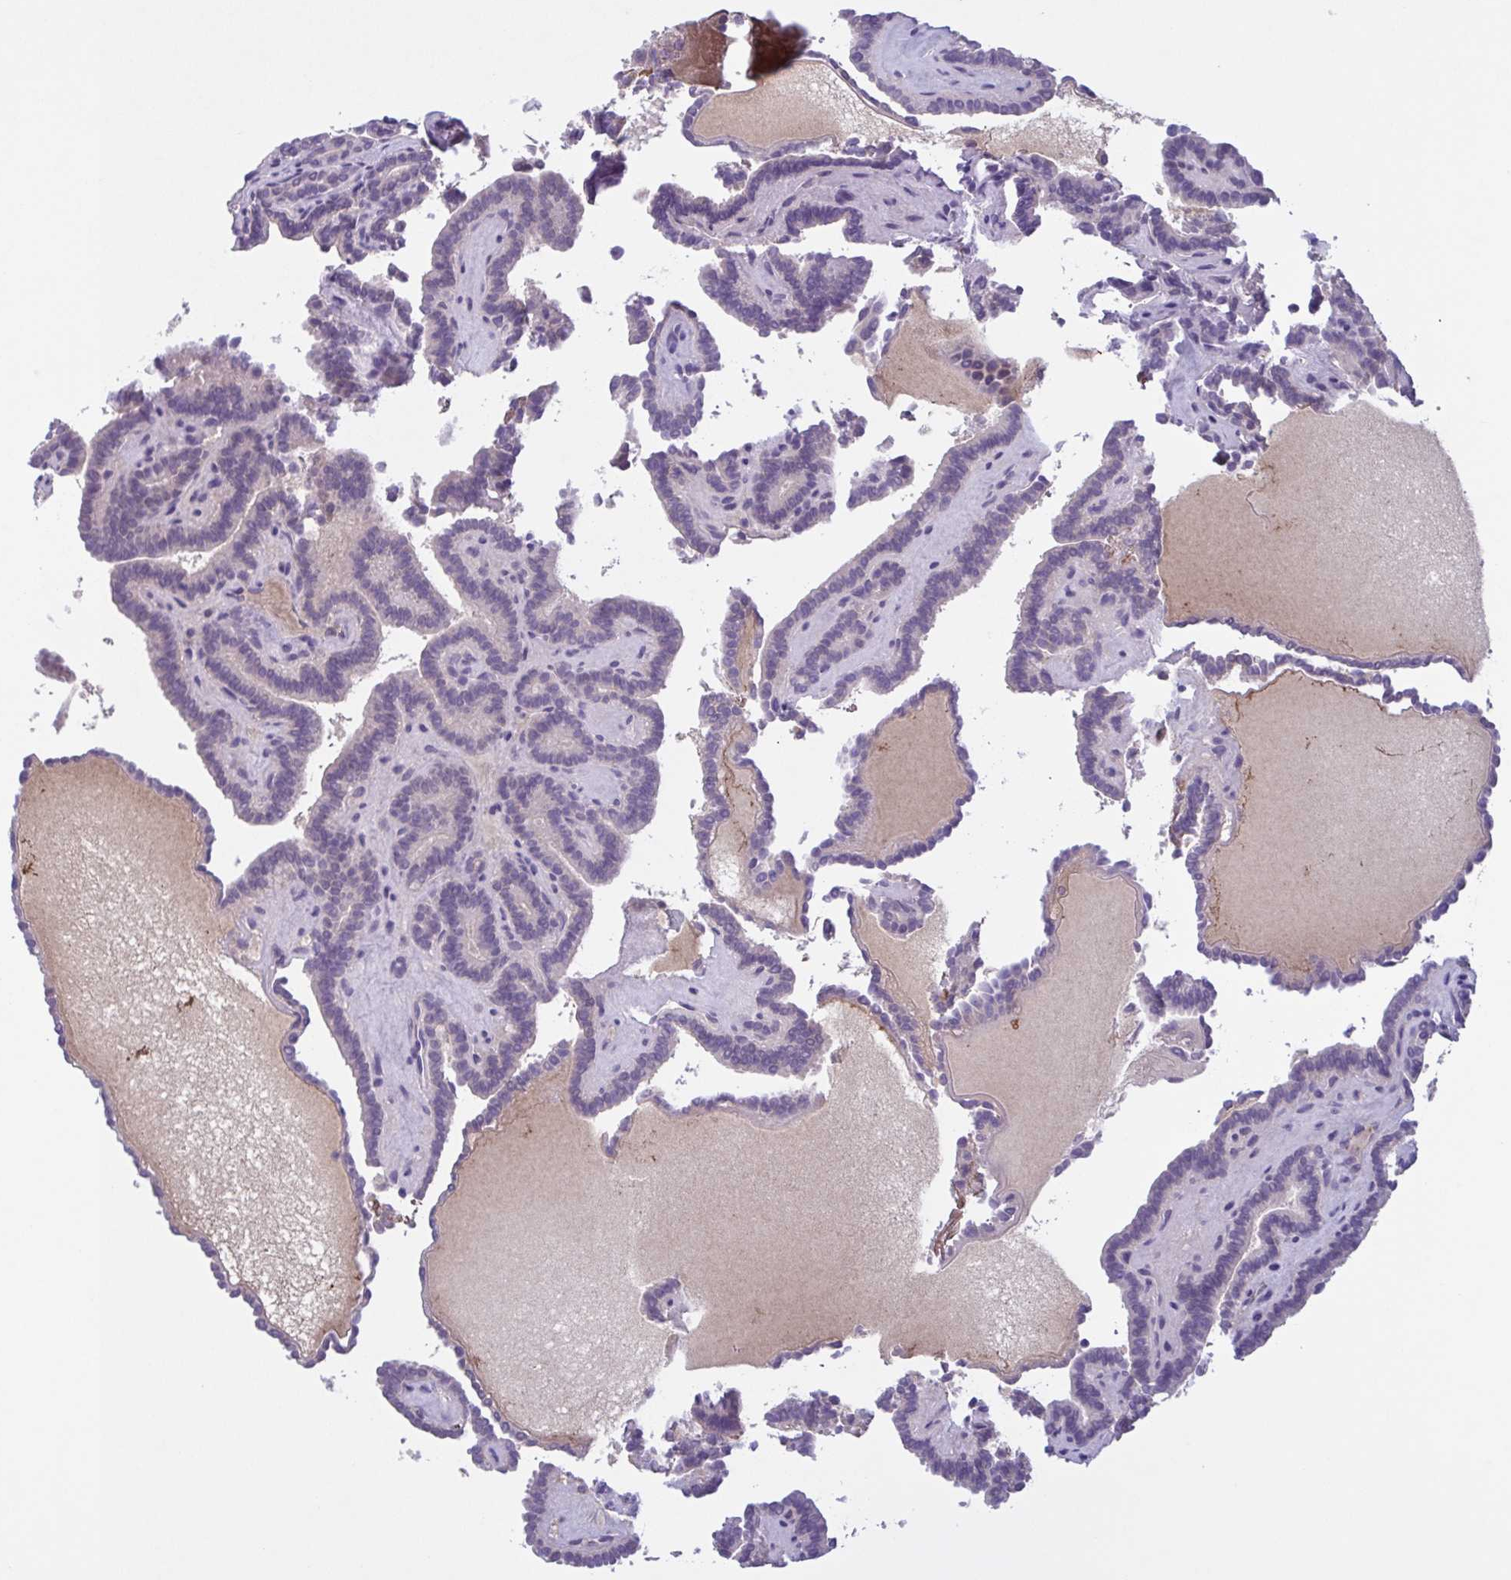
{"staining": {"intensity": "negative", "quantity": "none", "location": "none"}, "tissue": "thyroid cancer", "cell_type": "Tumor cells", "image_type": "cancer", "snomed": [{"axis": "morphology", "description": "Papillary adenocarcinoma, NOS"}, {"axis": "topography", "description": "Thyroid gland"}], "caption": "DAB (3,3'-diaminobenzidine) immunohistochemical staining of human thyroid cancer demonstrates no significant expression in tumor cells.", "gene": "F13B", "patient": {"sex": "female", "age": 21}}